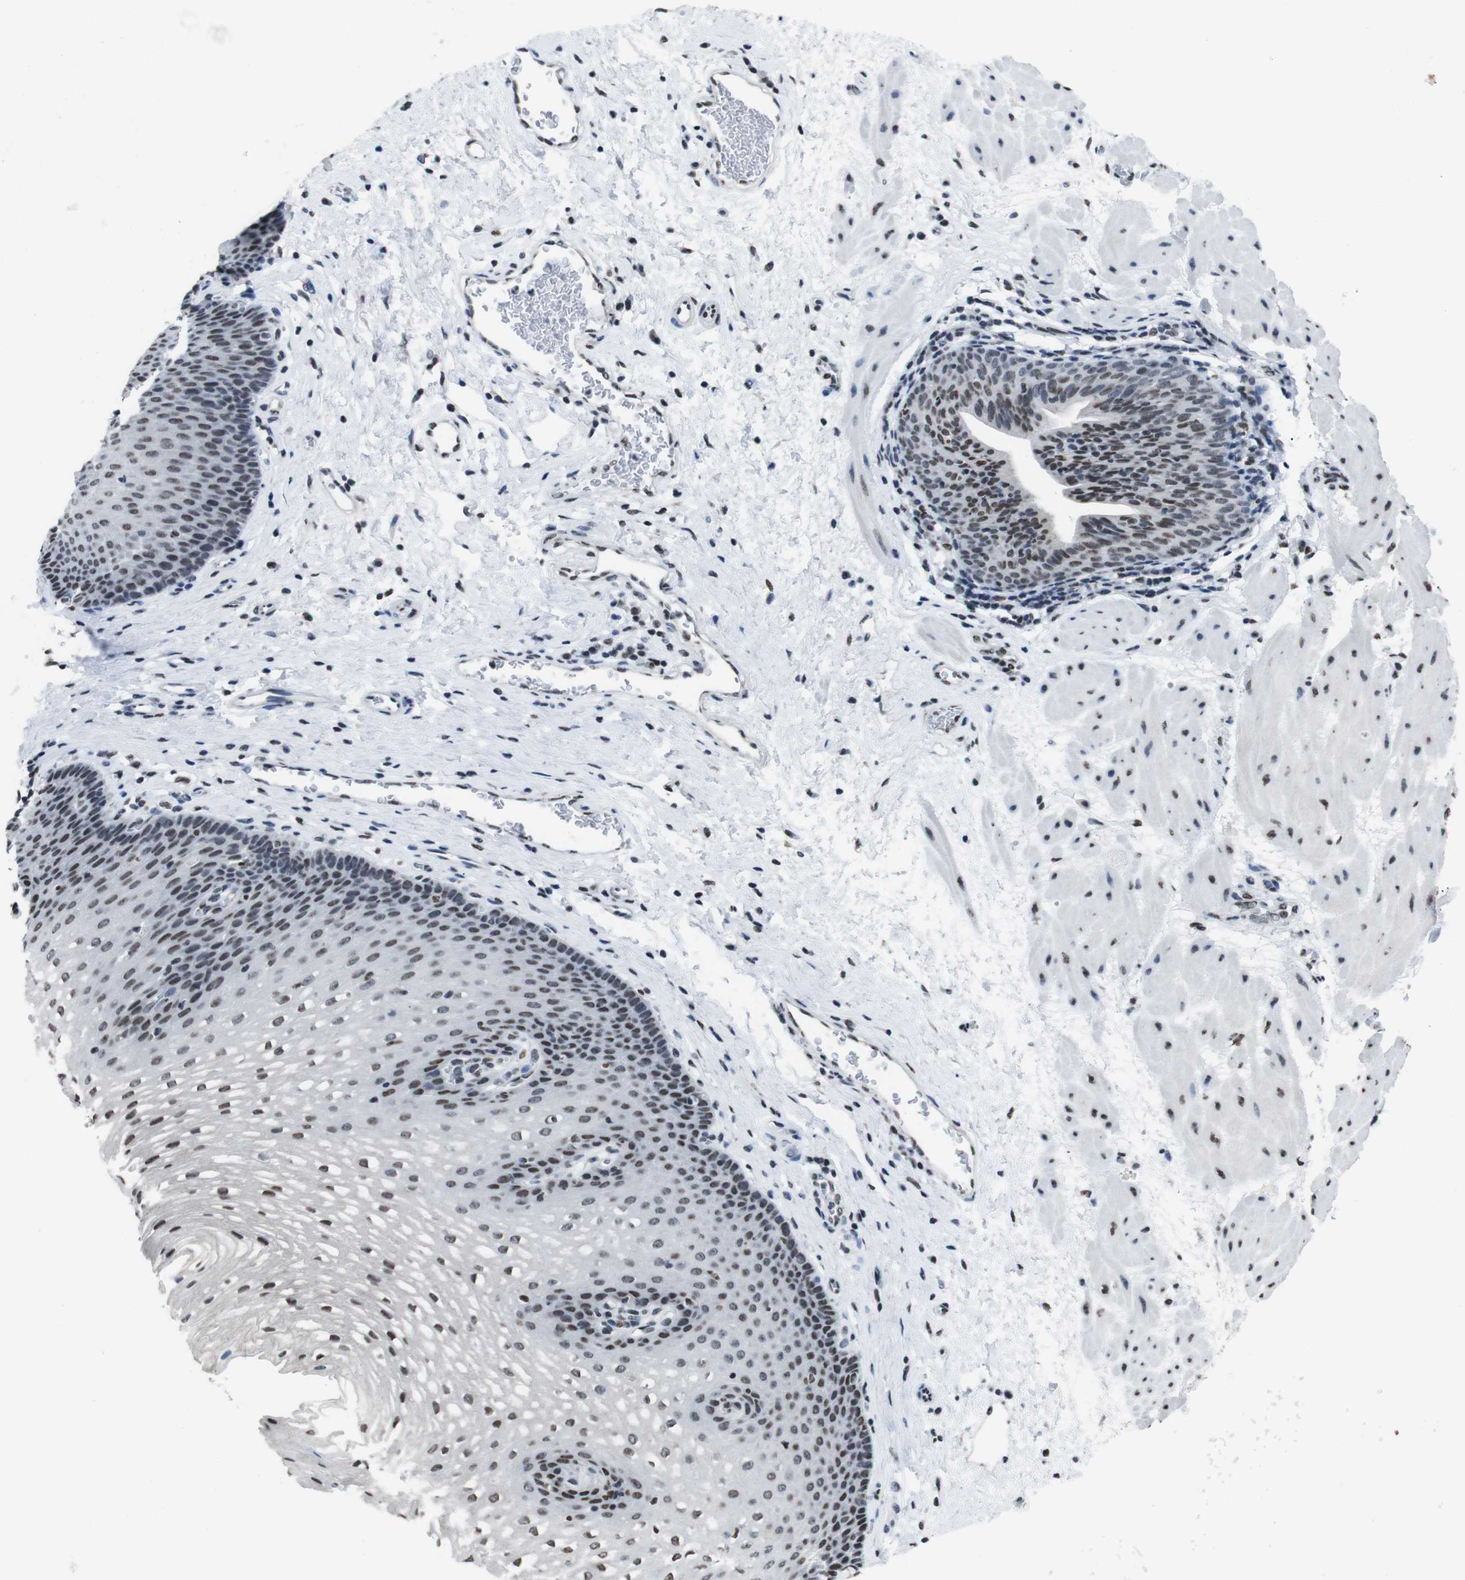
{"staining": {"intensity": "moderate", "quantity": ">75%", "location": "nuclear"}, "tissue": "esophagus", "cell_type": "Squamous epithelial cells", "image_type": "normal", "snomed": [{"axis": "morphology", "description": "Normal tissue, NOS"}, {"axis": "topography", "description": "Esophagus"}], "caption": "Moderate nuclear protein expression is seen in about >75% of squamous epithelial cells in esophagus.", "gene": "PIP4P2", "patient": {"sex": "male", "age": 48}}